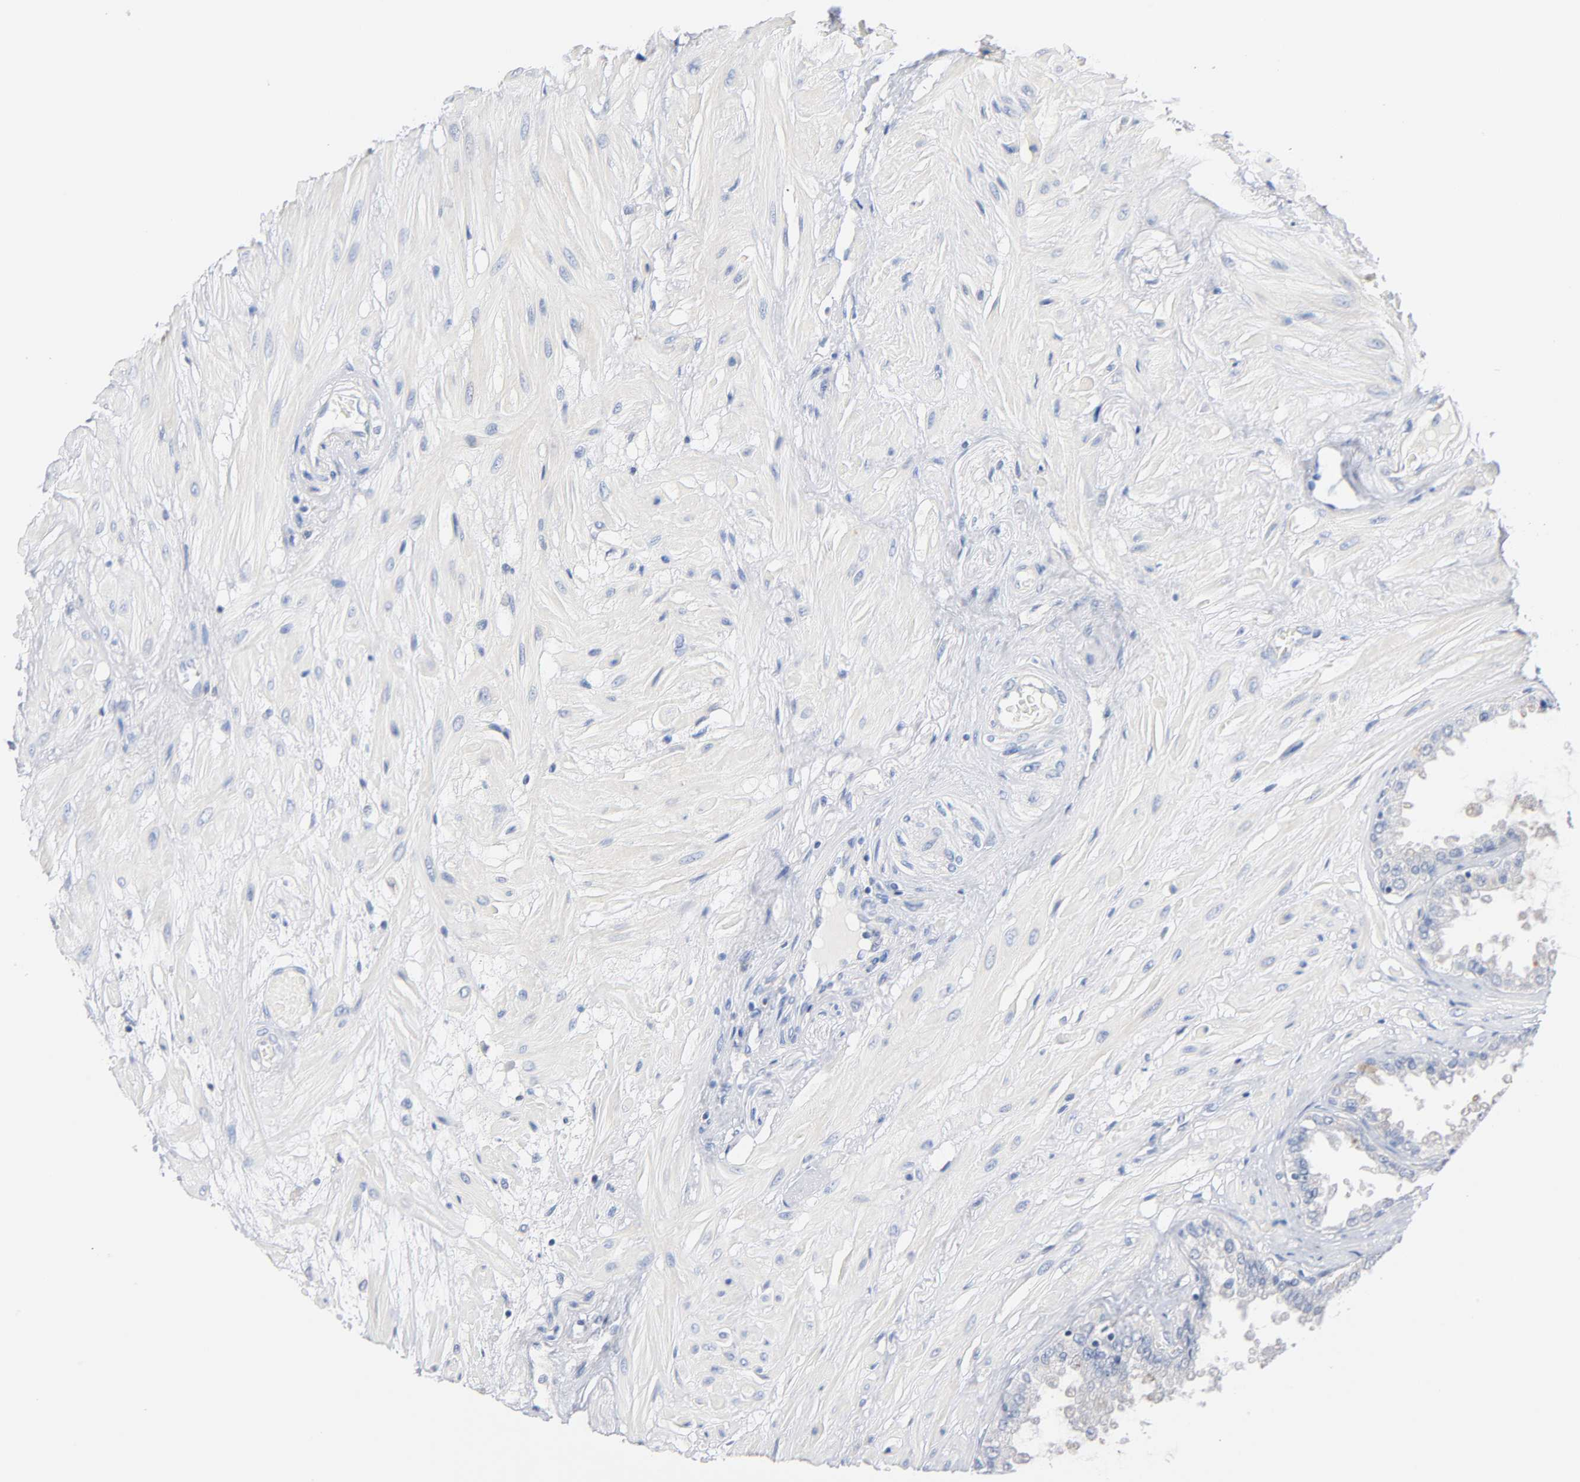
{"staining": {"intensity": "weak", "quantity": "<25%", "location": "cytoplasmic/membranous"}, "tissue": "seminal vesicle", "cell_type": "Glandular cells", "image_type": "normal", "snomed": [{"axis": "morphology", "description": "Normal tissue, NOS"}, {"axis": "topography", "description": "Seminal veicle"}], "caption": "High power microscopy micrograph of an immunohistochemistry photomicrograph of normal seminal vesicle, revealing no significant positivity in glandular cells. (Stains: DAB (3,3'-diaminobenzidine) immunohistochemistry (IHC) with hematoxylin counter stain, Microscopy: brightfield microscopy at high magnification).", "gene": "MALT1", "patient": {"sex": "male", "age": 46}}